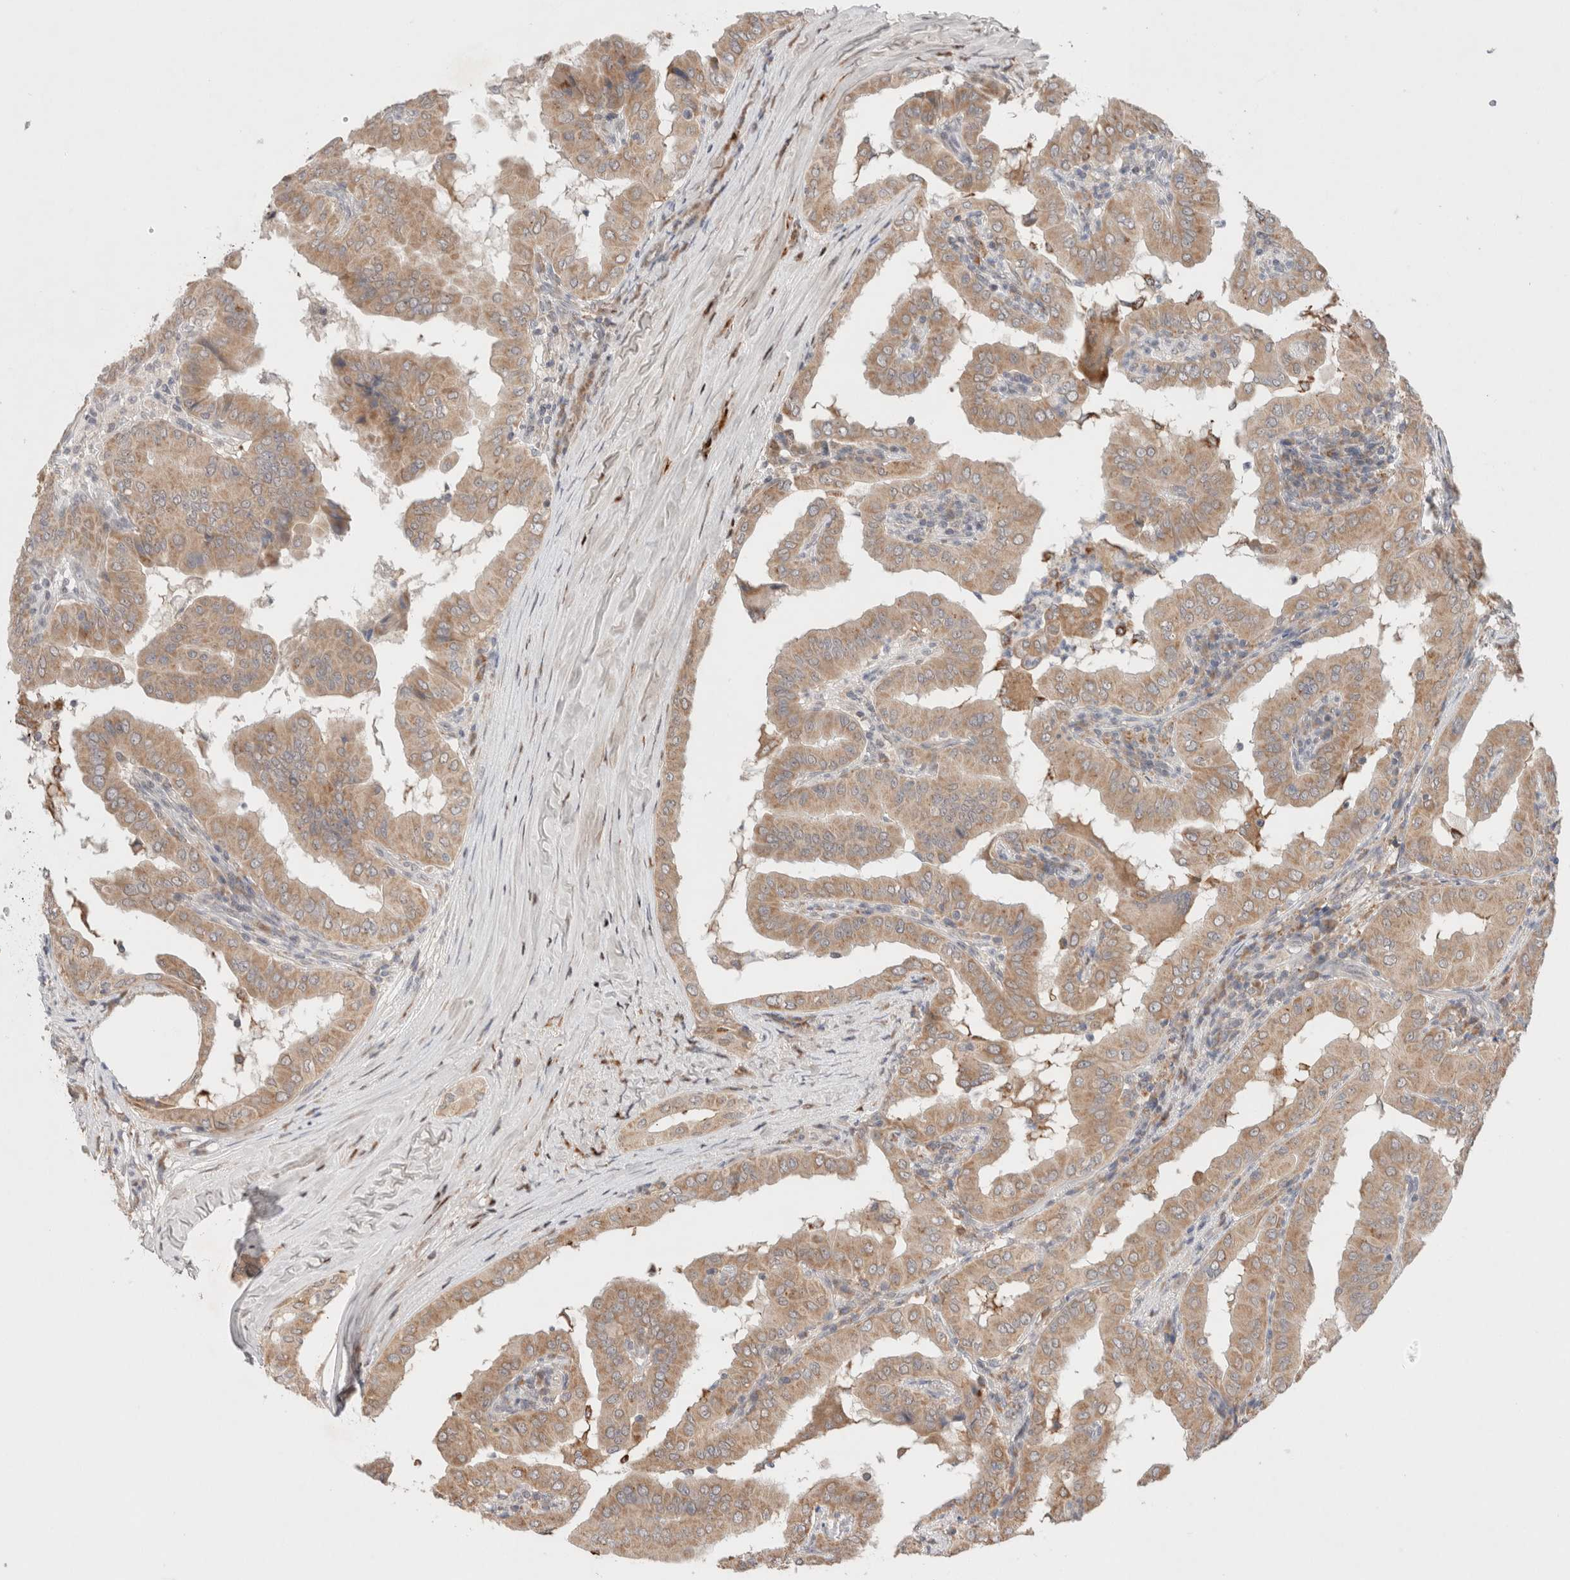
{"staining": {"intensity": "moderate", "quantity": ">75%", "location": "cytoplasmic/membranous"}, "tissue": "thyroid cancer", "cell_type": "Tumor cells", "image_type": "cancer", "snomed": [{"axis": "morphology", "description": "Papillary adenocarcinoma, NOS"}, {"axis": "topography", "description": "Thyroid gland"}], "caption": "The photomicrograph shows staining of papillary adenocarcinoma (thyroid), revealing moderate cytoplasmic/membranous protein positivity (brown color) within tumor cells.", "gene": "ERI3", "patient": {"sex": "male", "age": 33}}